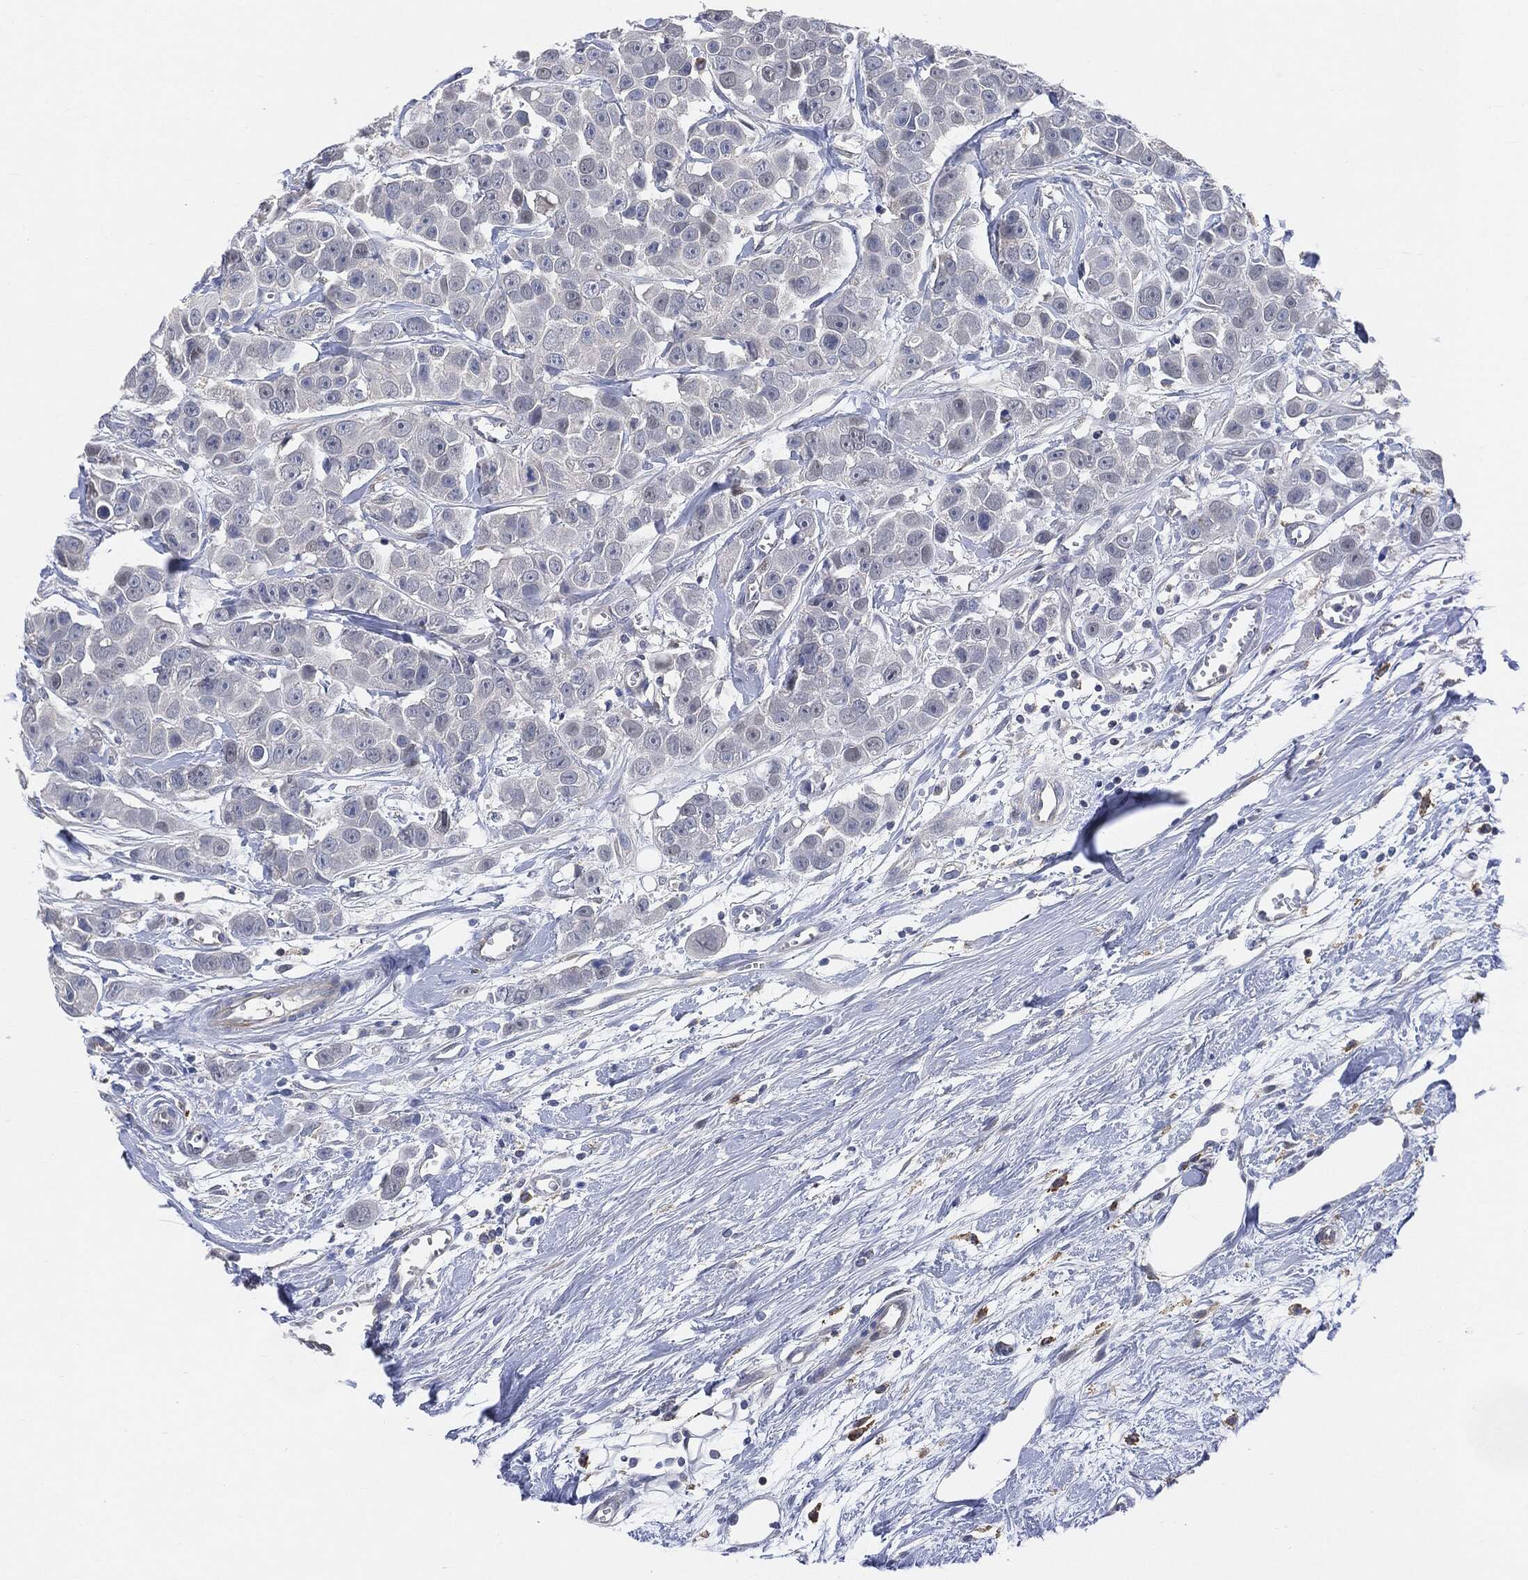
{"staining": {"intensity": "negative", "quantity": "none", "location": "none"}, "tissue": "breast cancer", "cell_type": "Tumor cells", "image_type": "cancer", "snomed": [{"axis": "morphology", "description": "Duct carcinoma"}, {"axis": "topography", "description": "Breast"}], "caption": "Protein analysis of breast cancer (invasive ductal carcinoma) displays no significant expression in tumor cells.", "gene": "VSIG4", "patient": {"sex": "female", "age": 35}}